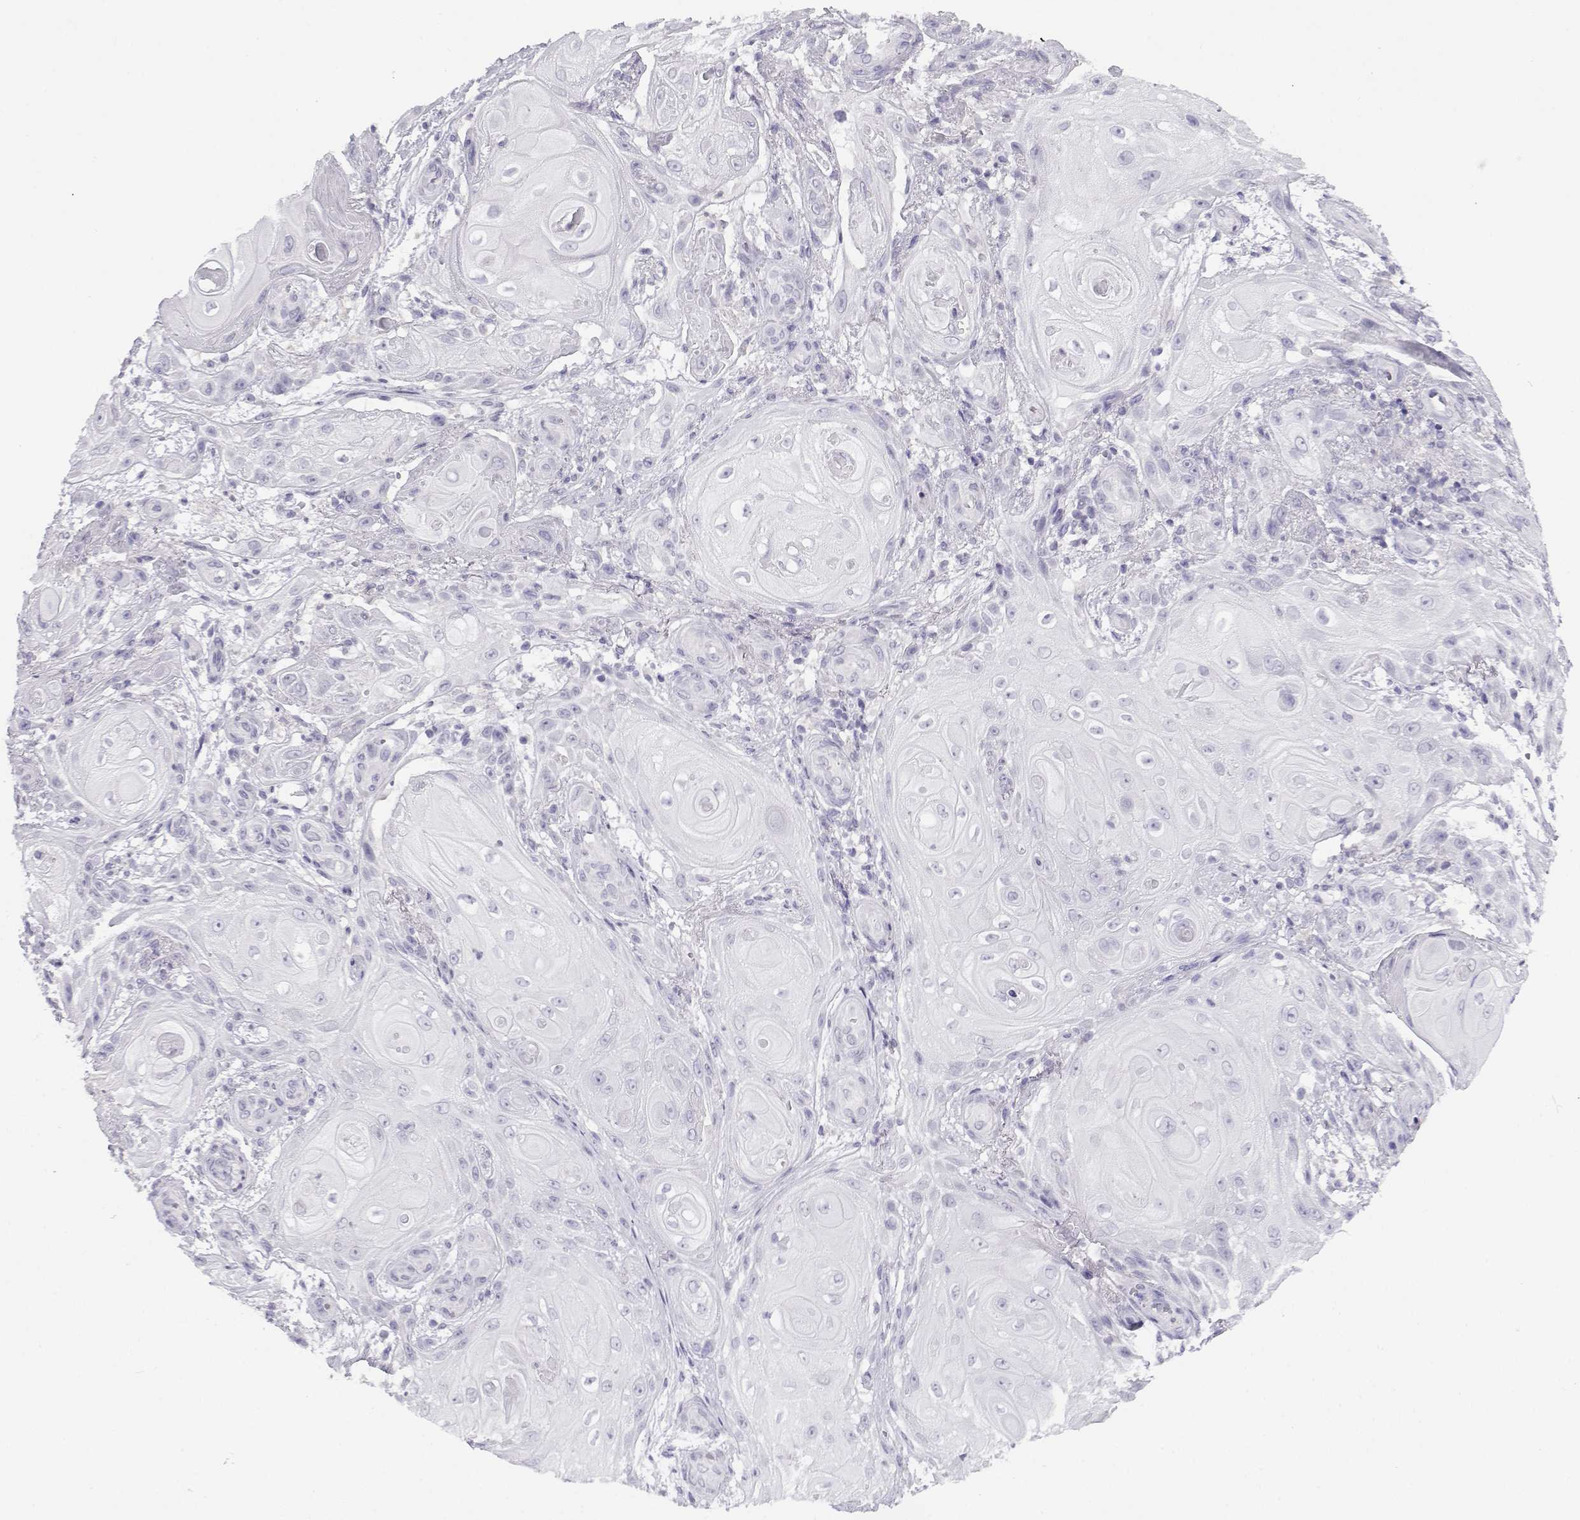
{"staining": {"intensity": "negative", "quantity": "none", "location": "none"}, "tissue": "skin cancer", "cell_type": "Tumor cells", "image_type": "cancer", "snomed": [{"axis": "morphology", "description": "Squamous cell carcinoma, NOS"}, {"axis": "topography", "description": "Skin"}], "caption": "Squamous cell carcinoma (skin) stained for a protein using immunohistochemistry exhibits no positivity tumor cells.", "gene": "FAM166A", "patient": {"sex": "male", "age": 62}}